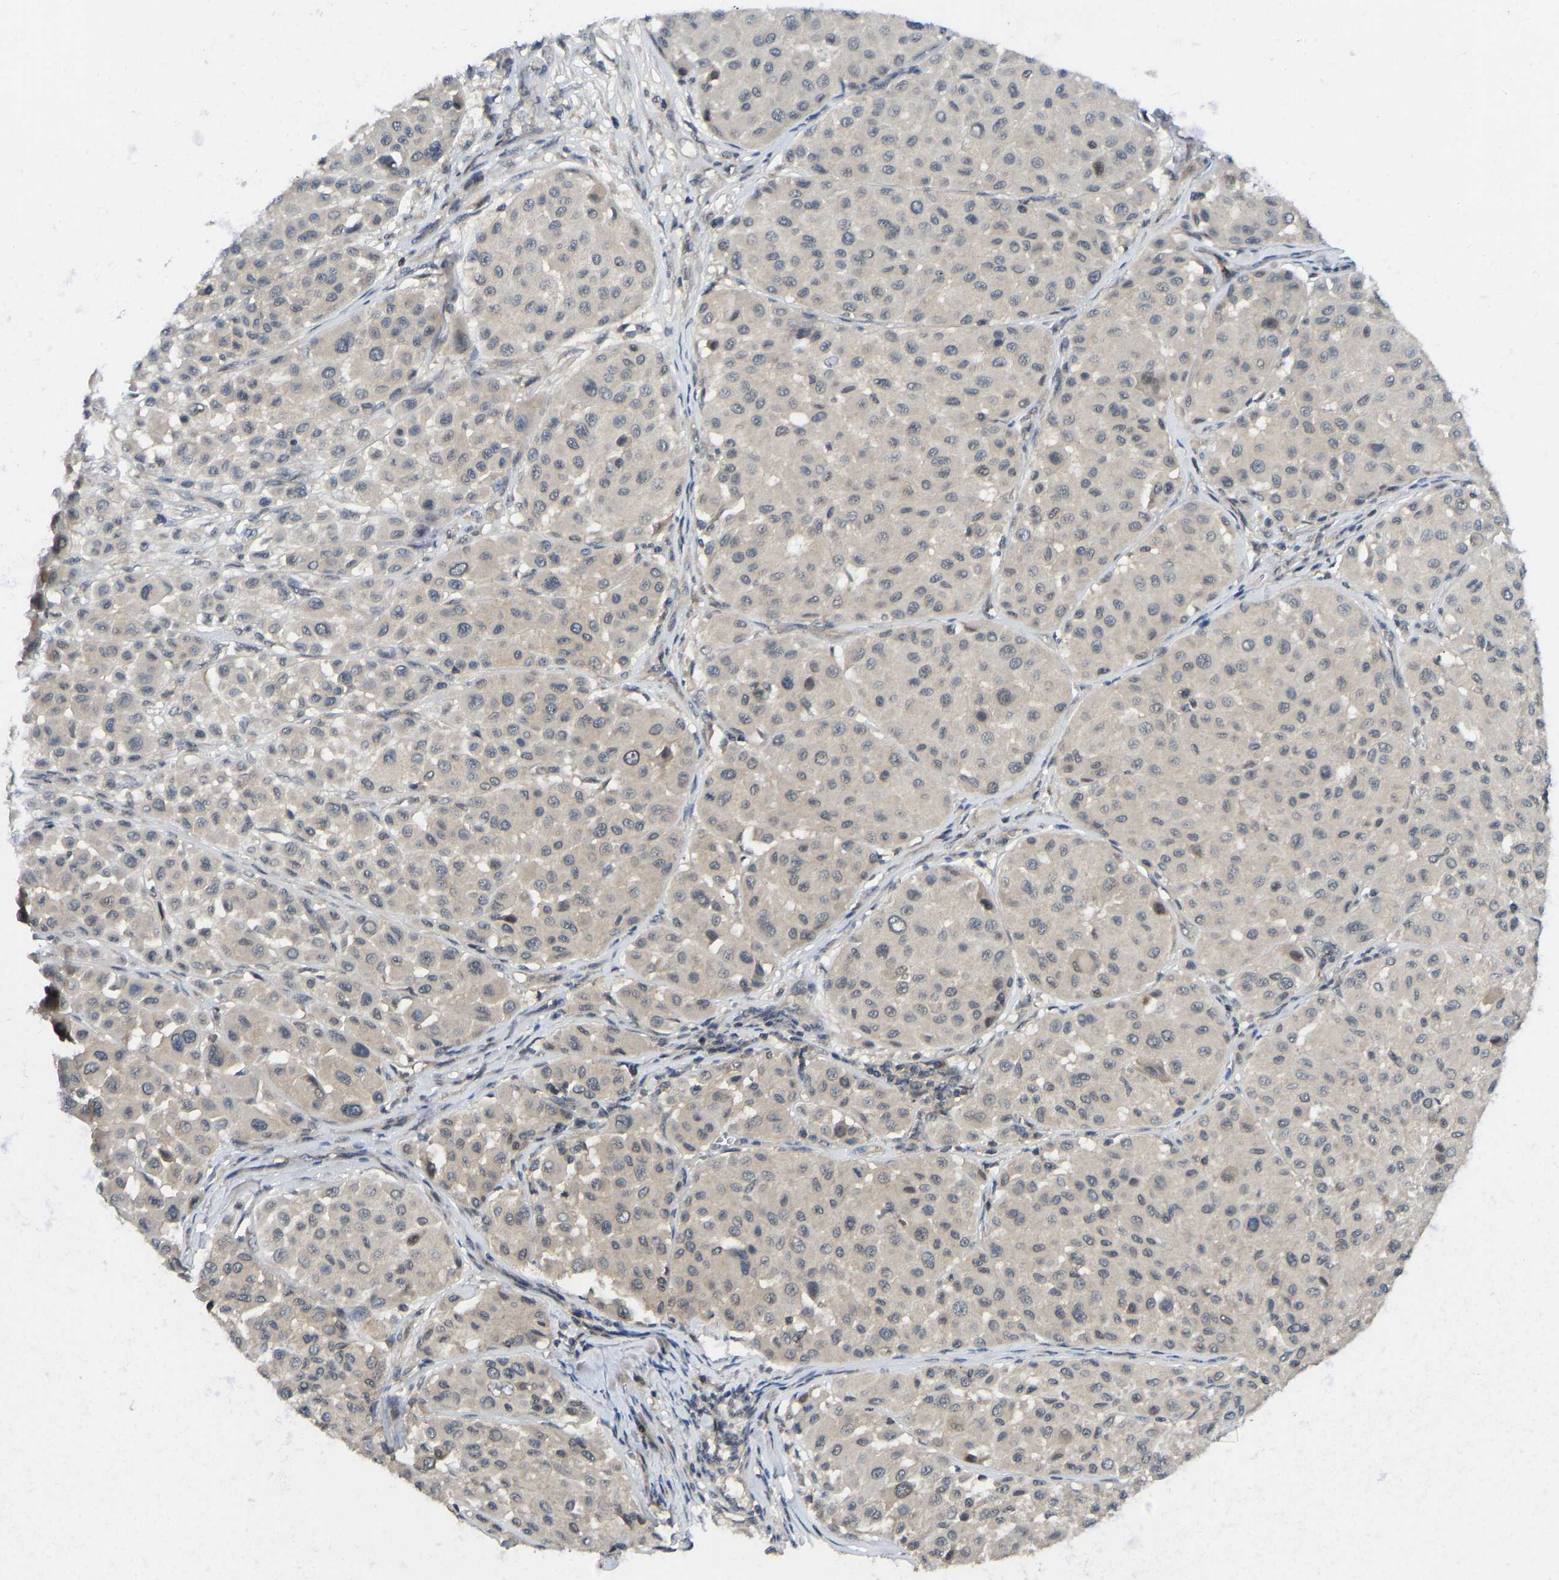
{"staining": {"intensity": "negative", "quantity": "none", "location": "none"}, "tissue": "melanoma", "cell_type": "Tumor cells", "image_type": "cancer", "snomed": [{"axis": "morphology", "description": "Malignant melanoma, Metastatic site"}, {"axis": "topography", "description": "Soft tissue"}], "caption": "A photomicrograph of melanoma stained for a protein displays no brown staining in tumor cells.", "gene": "NDRG3", "patient": {"sex": "male", "age": 41}}